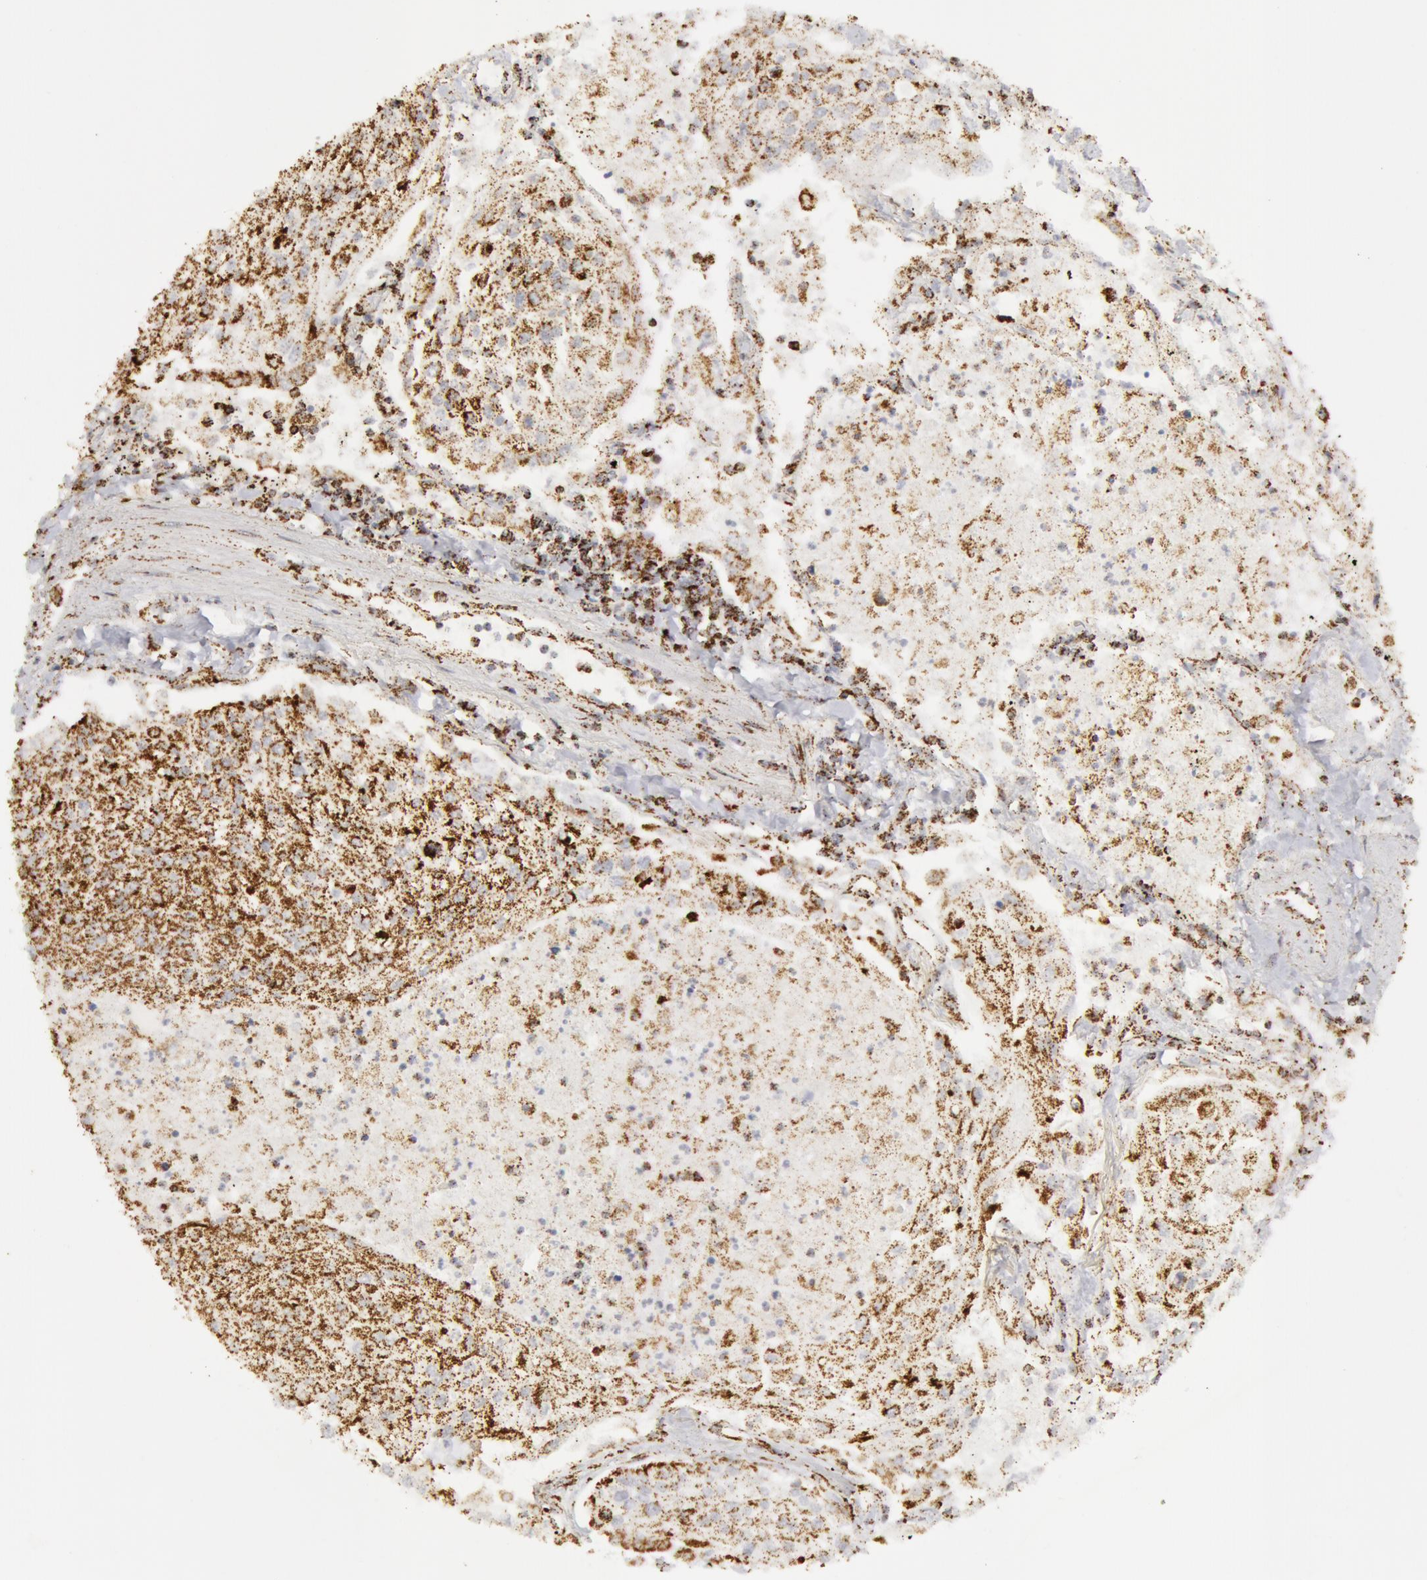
{"staining": {"intensity": "moderate", "quantity": ">75%", "location": "cytoplasmic/membranous"}, "tissue": "lung cancer", "cell_type": "Tumor cells", "image_type": "cancer", "snomed": [{"axis": "morphology", "description": "Squamous cell carcinoma, NOS"}, {"axis": "topography", "description": "Lung"}], "caption": "A brown stain labels moderate cytoplasmic/membranous expression of a protein in human lung cancer tumor cells.", "gene": "ATP5F1B", "patient": {"sex": "male", "age": 75}}